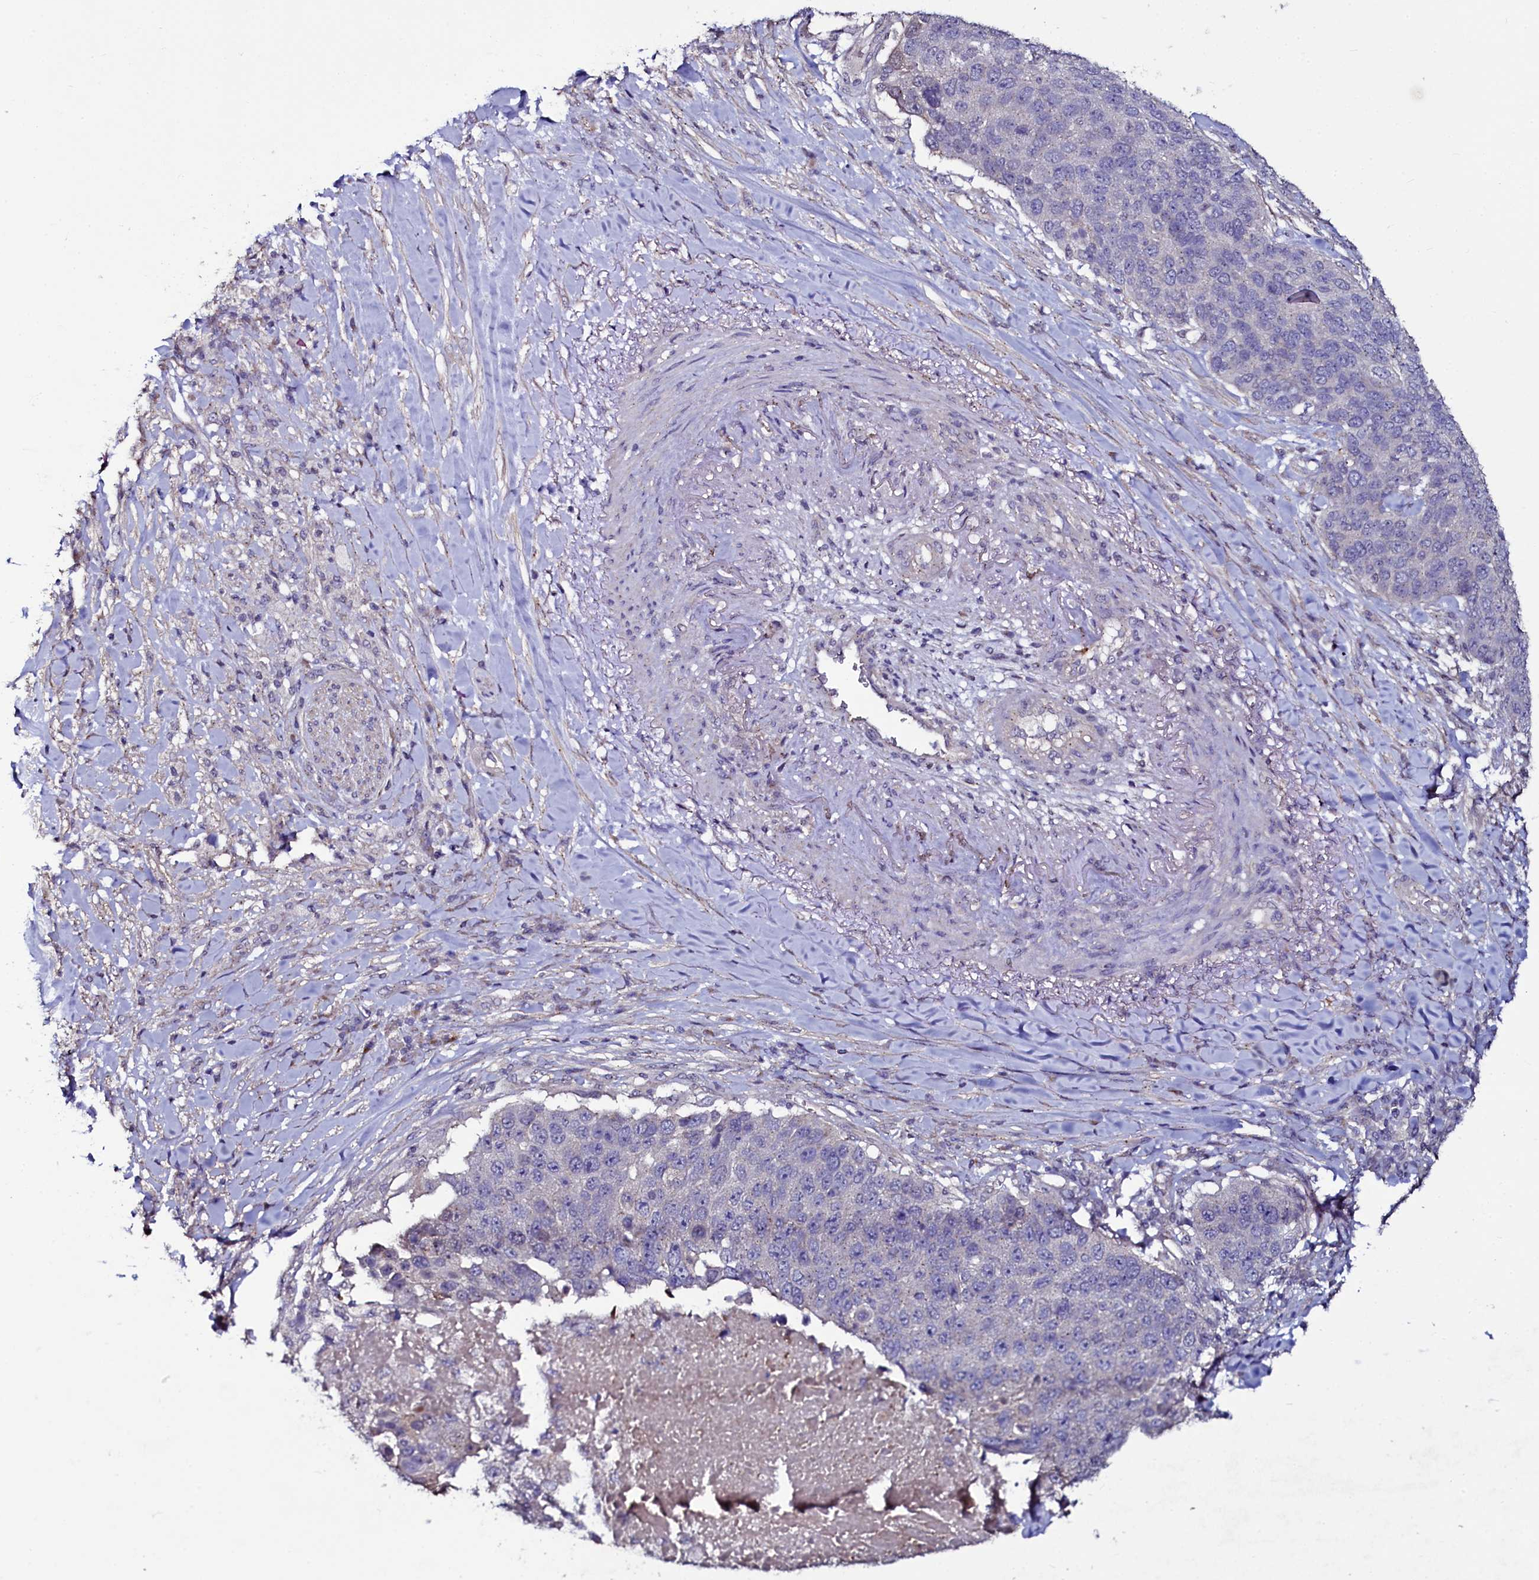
{"staining": {"intensity": "negative", "quantity": "none", "location": "none"}, "tissue": "lung cancer", "cell_type": "Tumor cells", "image_type": "cancer", "snomed": [{"axis": "morphology", "description": "Normal tissue, NOS"}, {"axis": "morphology", "description": "Squamous cell carcinoma, NOS"}, {"axis": "topography", "description": "Lymph node"}, {"axis": "topography", "description": "Lung"}], "caption": "There is no significant positivity in tumor cells of lung cancer (squamous cell carcinoma). Brightfield microscopy of immunohistochemistry (IHC) stained with DAB (brown) and hematoxylin (blue), captured at high magnification.", "gene": "USPL1", "patient": {"sex": "male", "age": 66}}